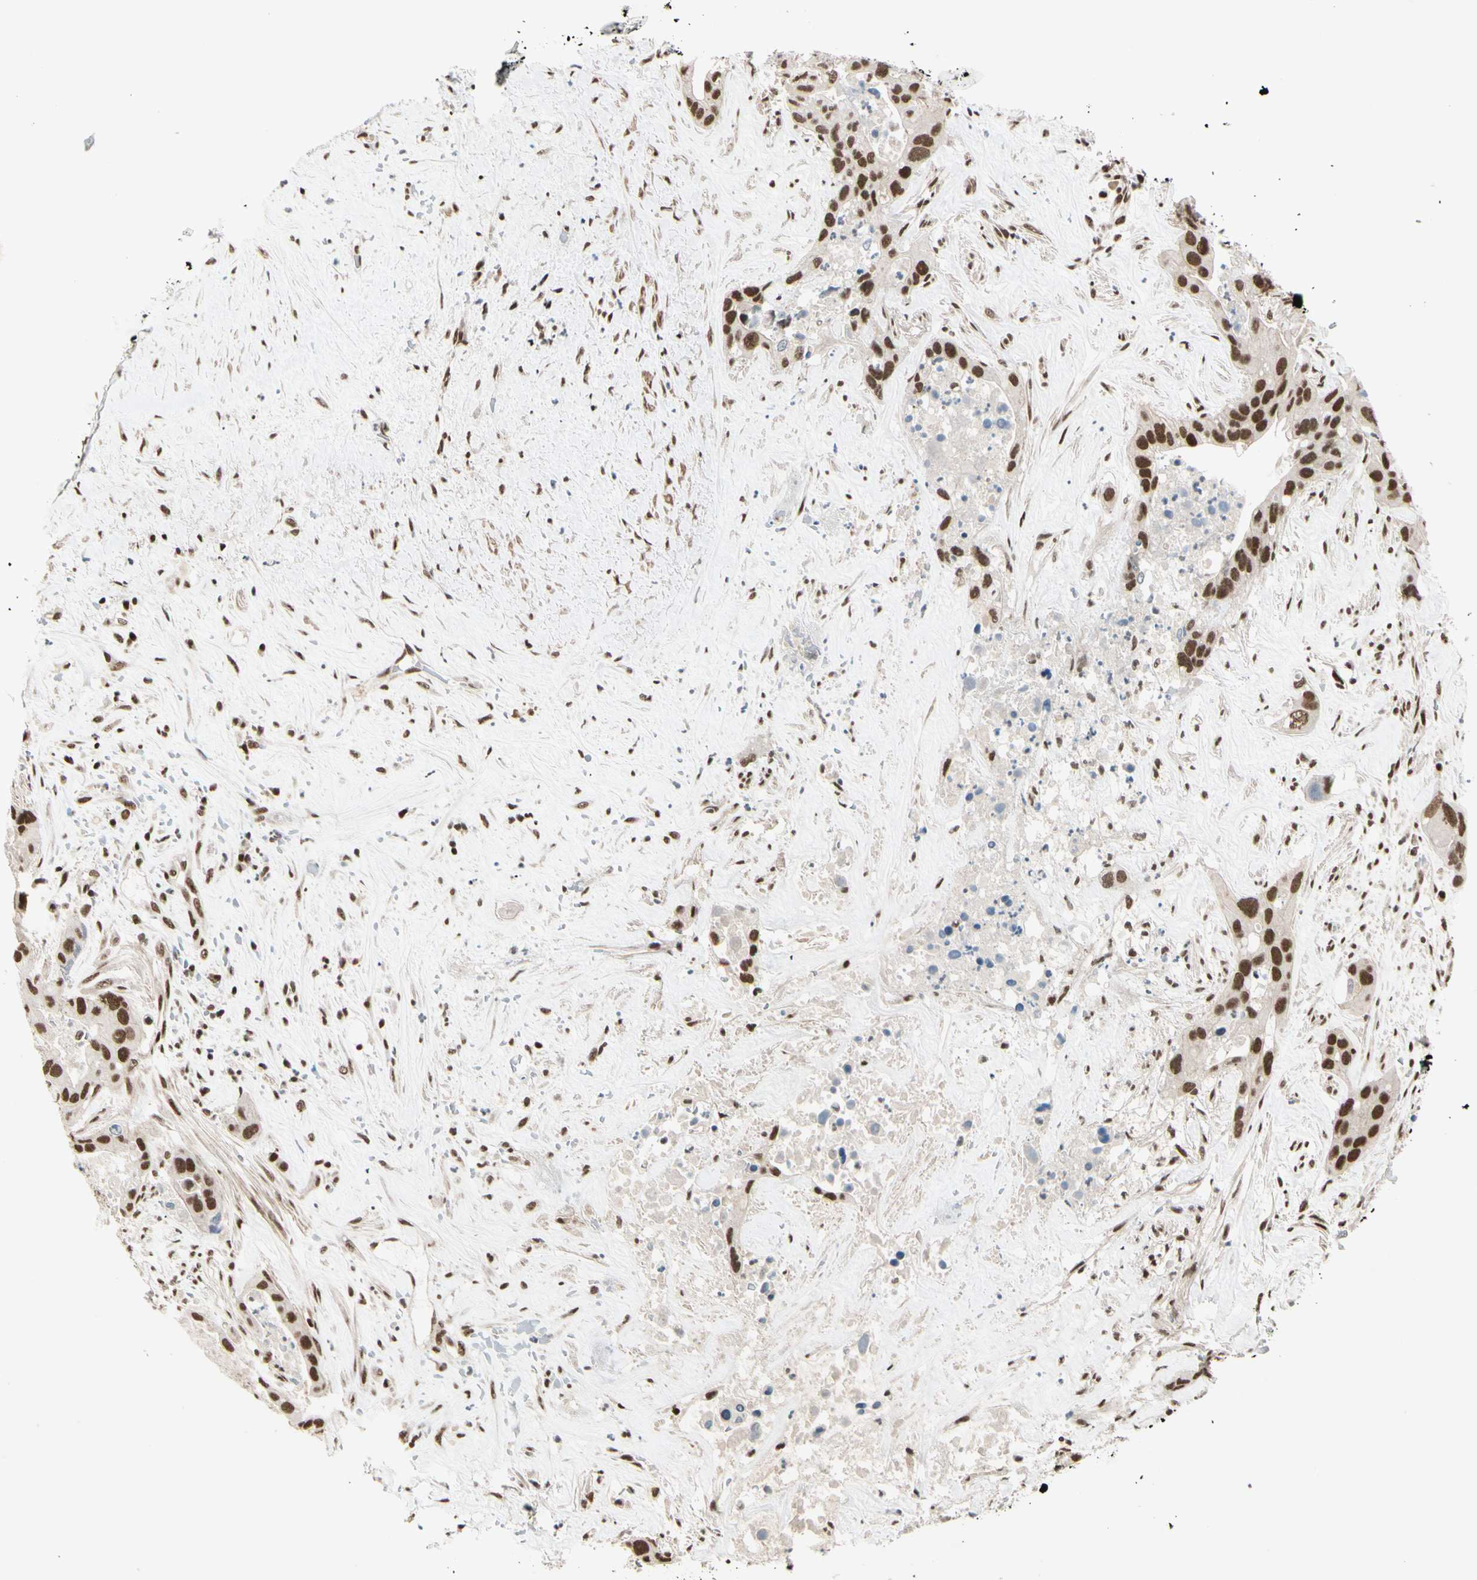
{"staining": {"intensity": "strong", "quantity": ">75%", "location": "nuclear"}, "tissue": "liver cancer", "cell_type": "Tumor cells", "image_type": "cancer", "snomed": [{"axis": "morphology", "description": "Cholangiocarcinoma"}, {"axis": "topography", "description": "Liver"}], "caption": "Strong nuclear protein positivity is identified in approximately >75% of tumor cells in liver cholangiocarcinoma.", "gene": "CHAMP1", "patient": {"sex": "female", "age": 65}}